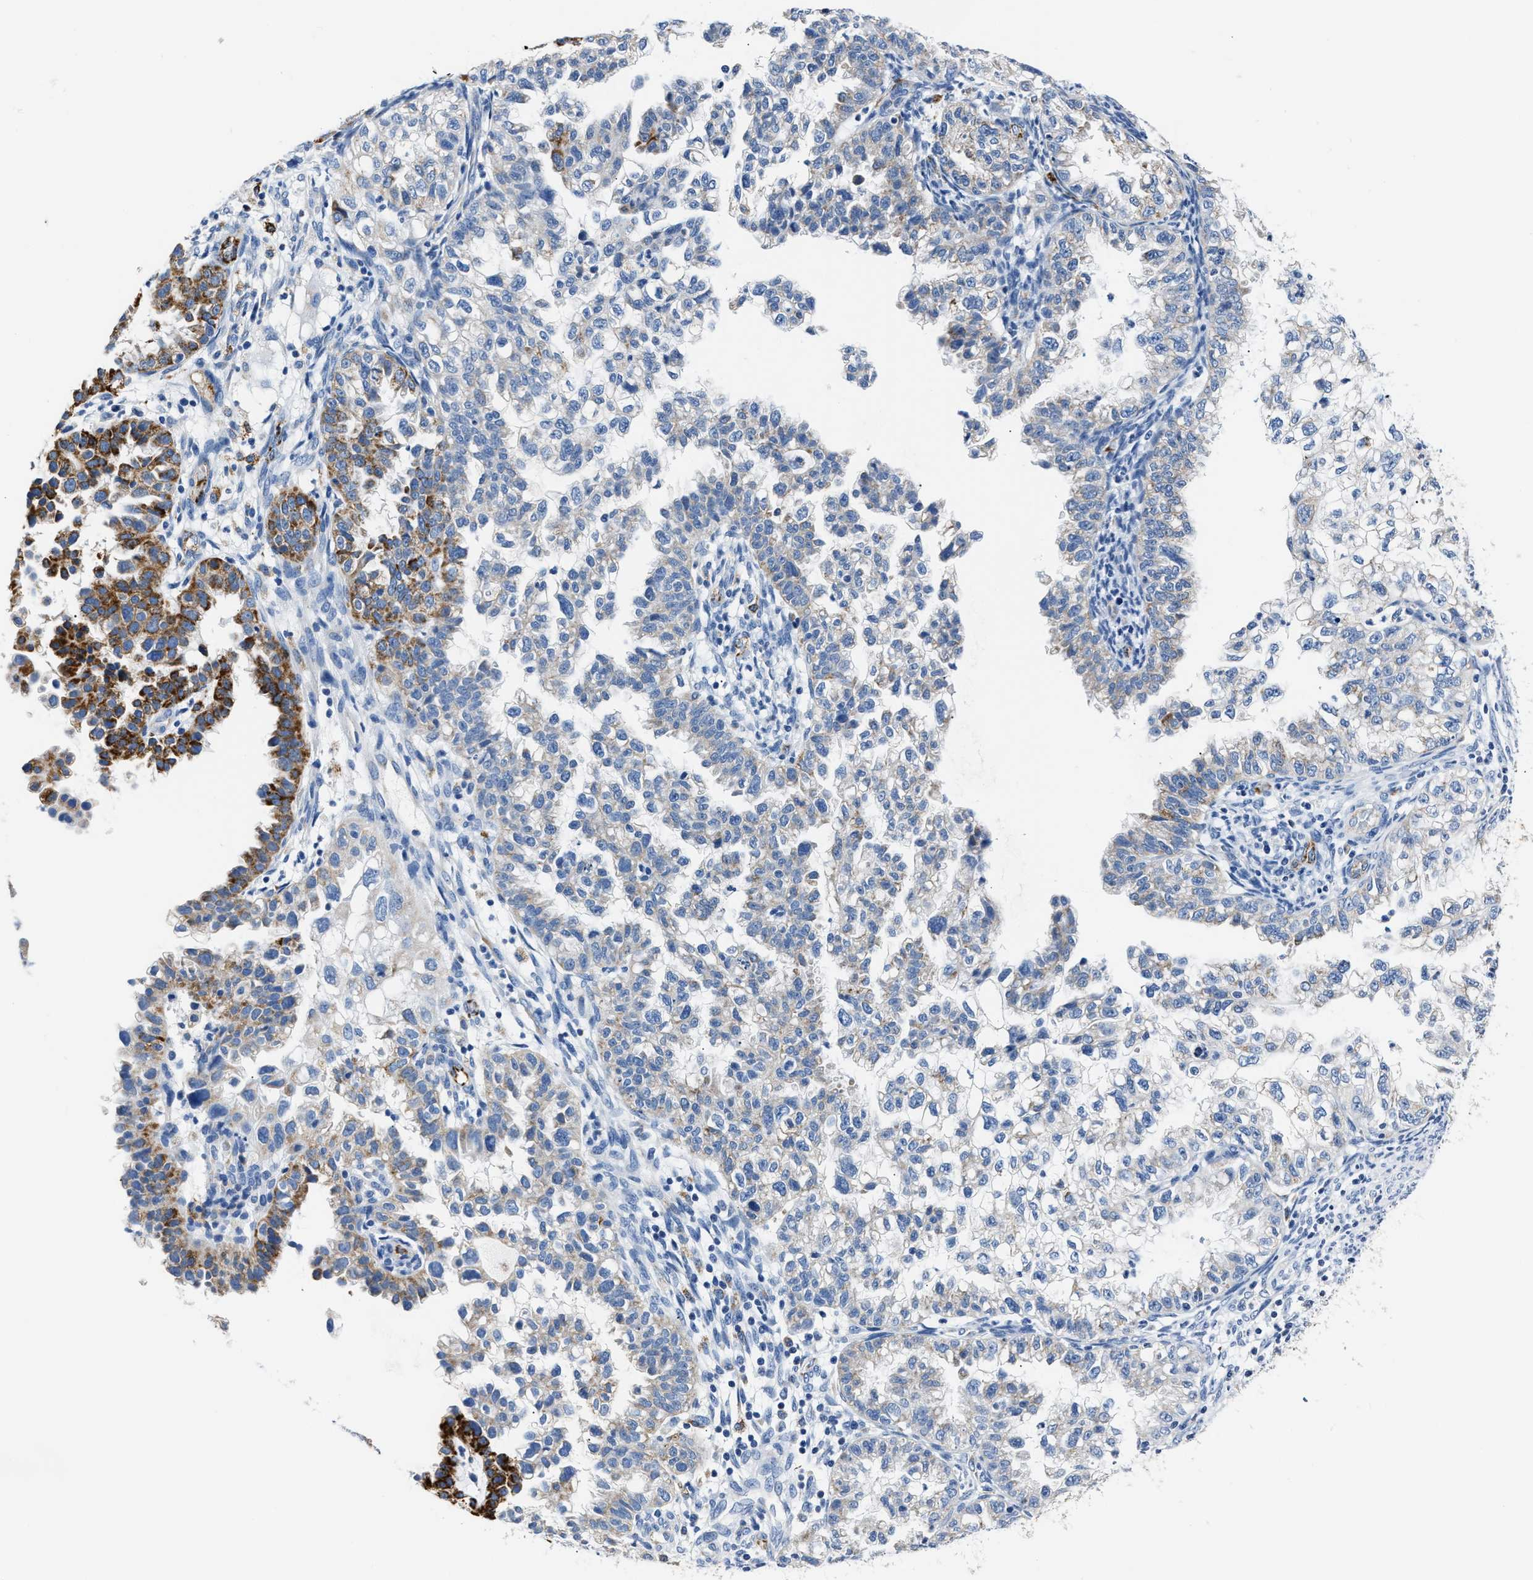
{"staining": {"intensity": "strong", "quantity": "25%-75%", "location": "cytoplasmic/membranous"}, "tissue": "endometrial cancer", "cell_type": "Tumor cells", "image_type": "cancer", "snomed": [{"axis": "morphology", "description": "Adenocarcinoma, NOS"}, {"axis": "topography", "description": "Endometrium"}], "caption": "Strong cytoplasmic/membranous protein positivity is present in about 25%-75% of tumor cells in endometrial cancer.", "gene": "AMACR", "patient": {"sex": "female", "age": 85}}